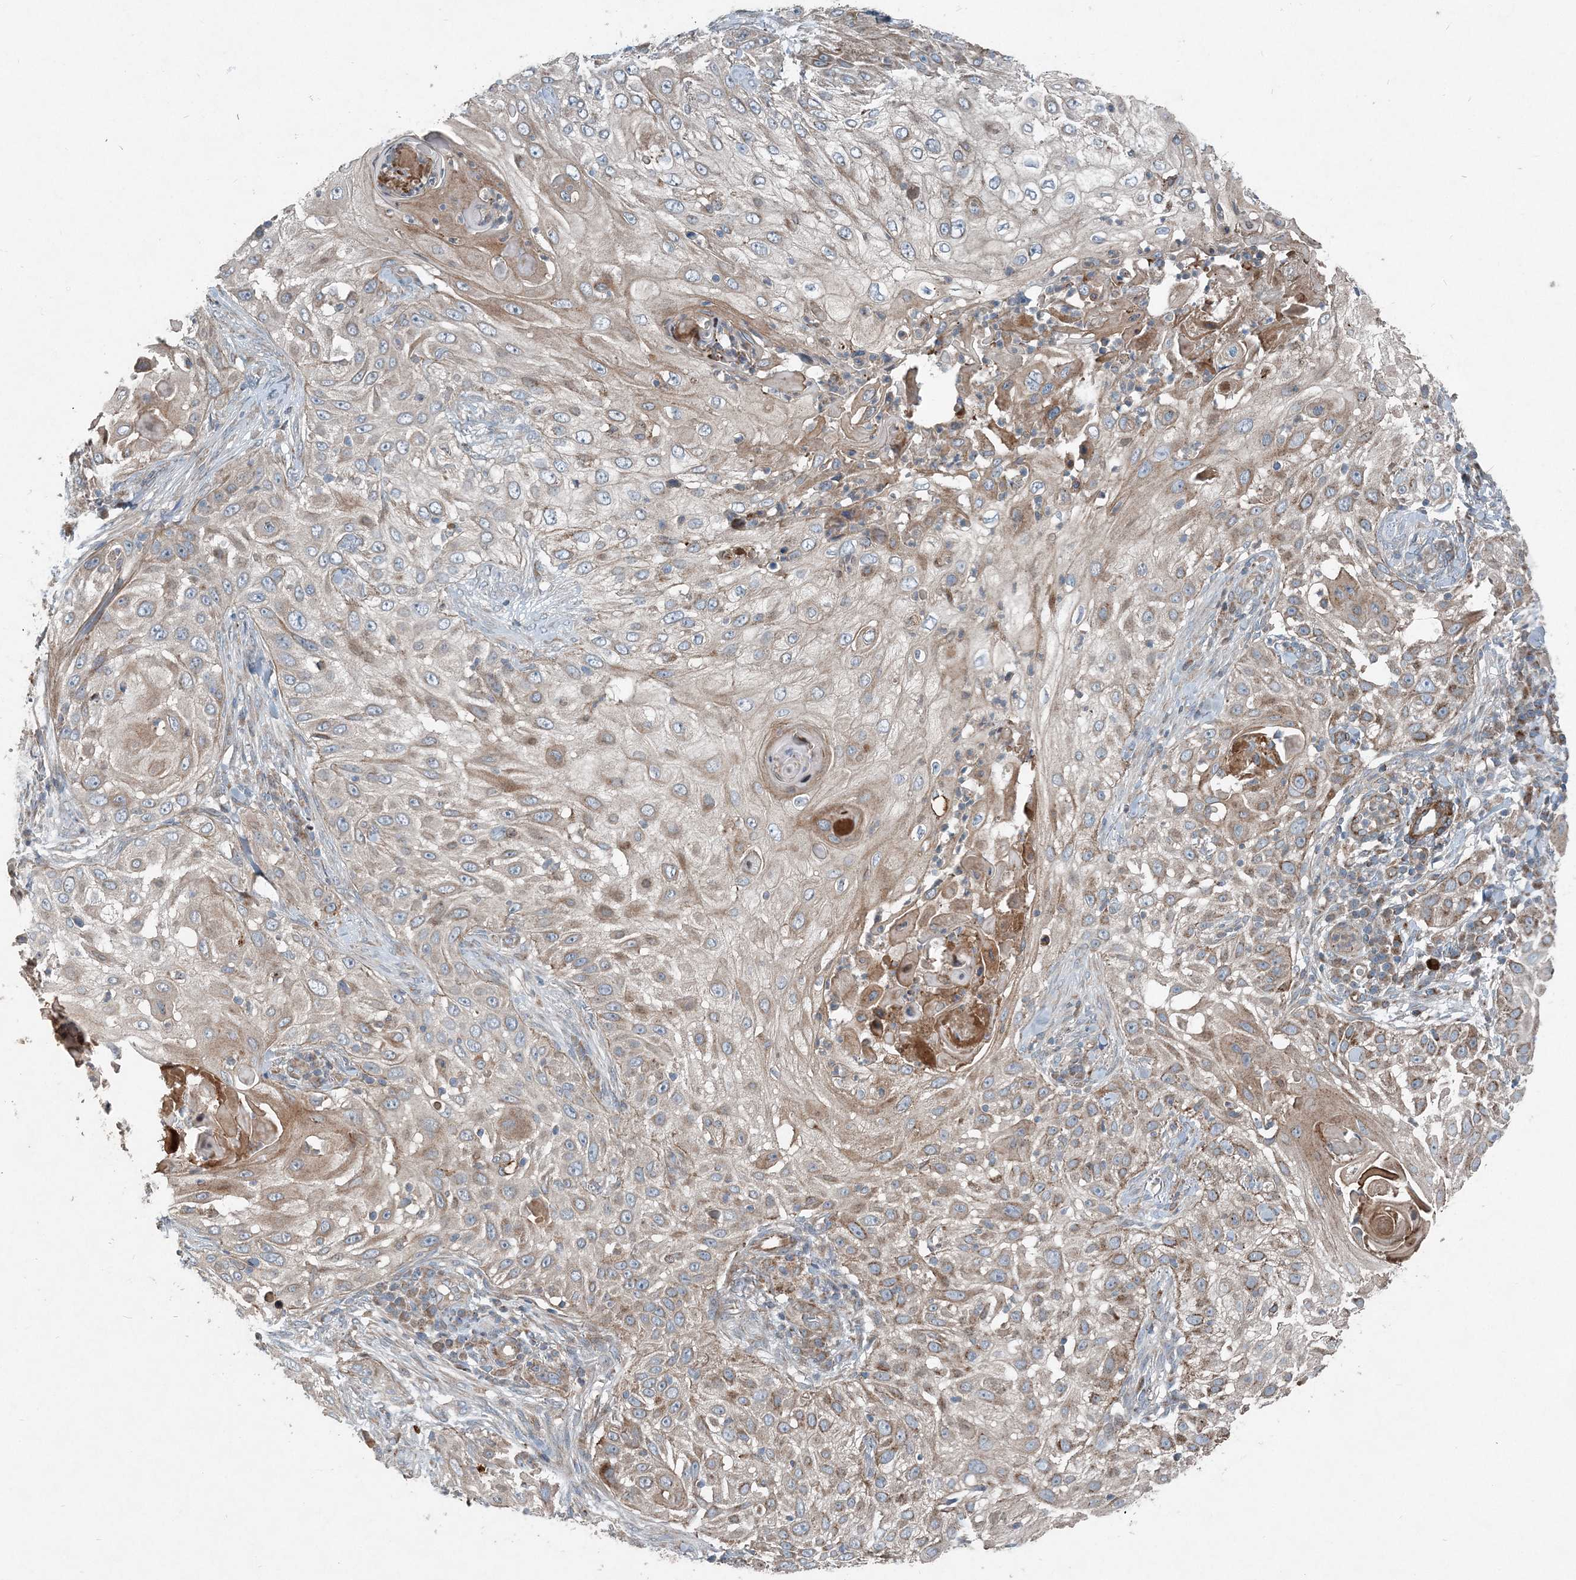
{"staining": {"intensity": "moderate", "quantity": ">75%", "location": "cytoplasmic/membranous"}, "tissue": "skin cancer", "cell_type": "Tumor cells", "image_type": "cancer", "snomed": [{"axis": "morphology", "description": "Squamous cell carcinoma, NOS"}, {"axis": "topography", "description": "Skin"}], "caption": "About >75% of tumor cells in skin cancer (squamous cell carcinoma) reveal moderate cytoplasmic/membranous protein positivity as visualized by brown immunohistochemical staining.", "gene": "INTU", "patient": {"sex": "female", "age": 44}}